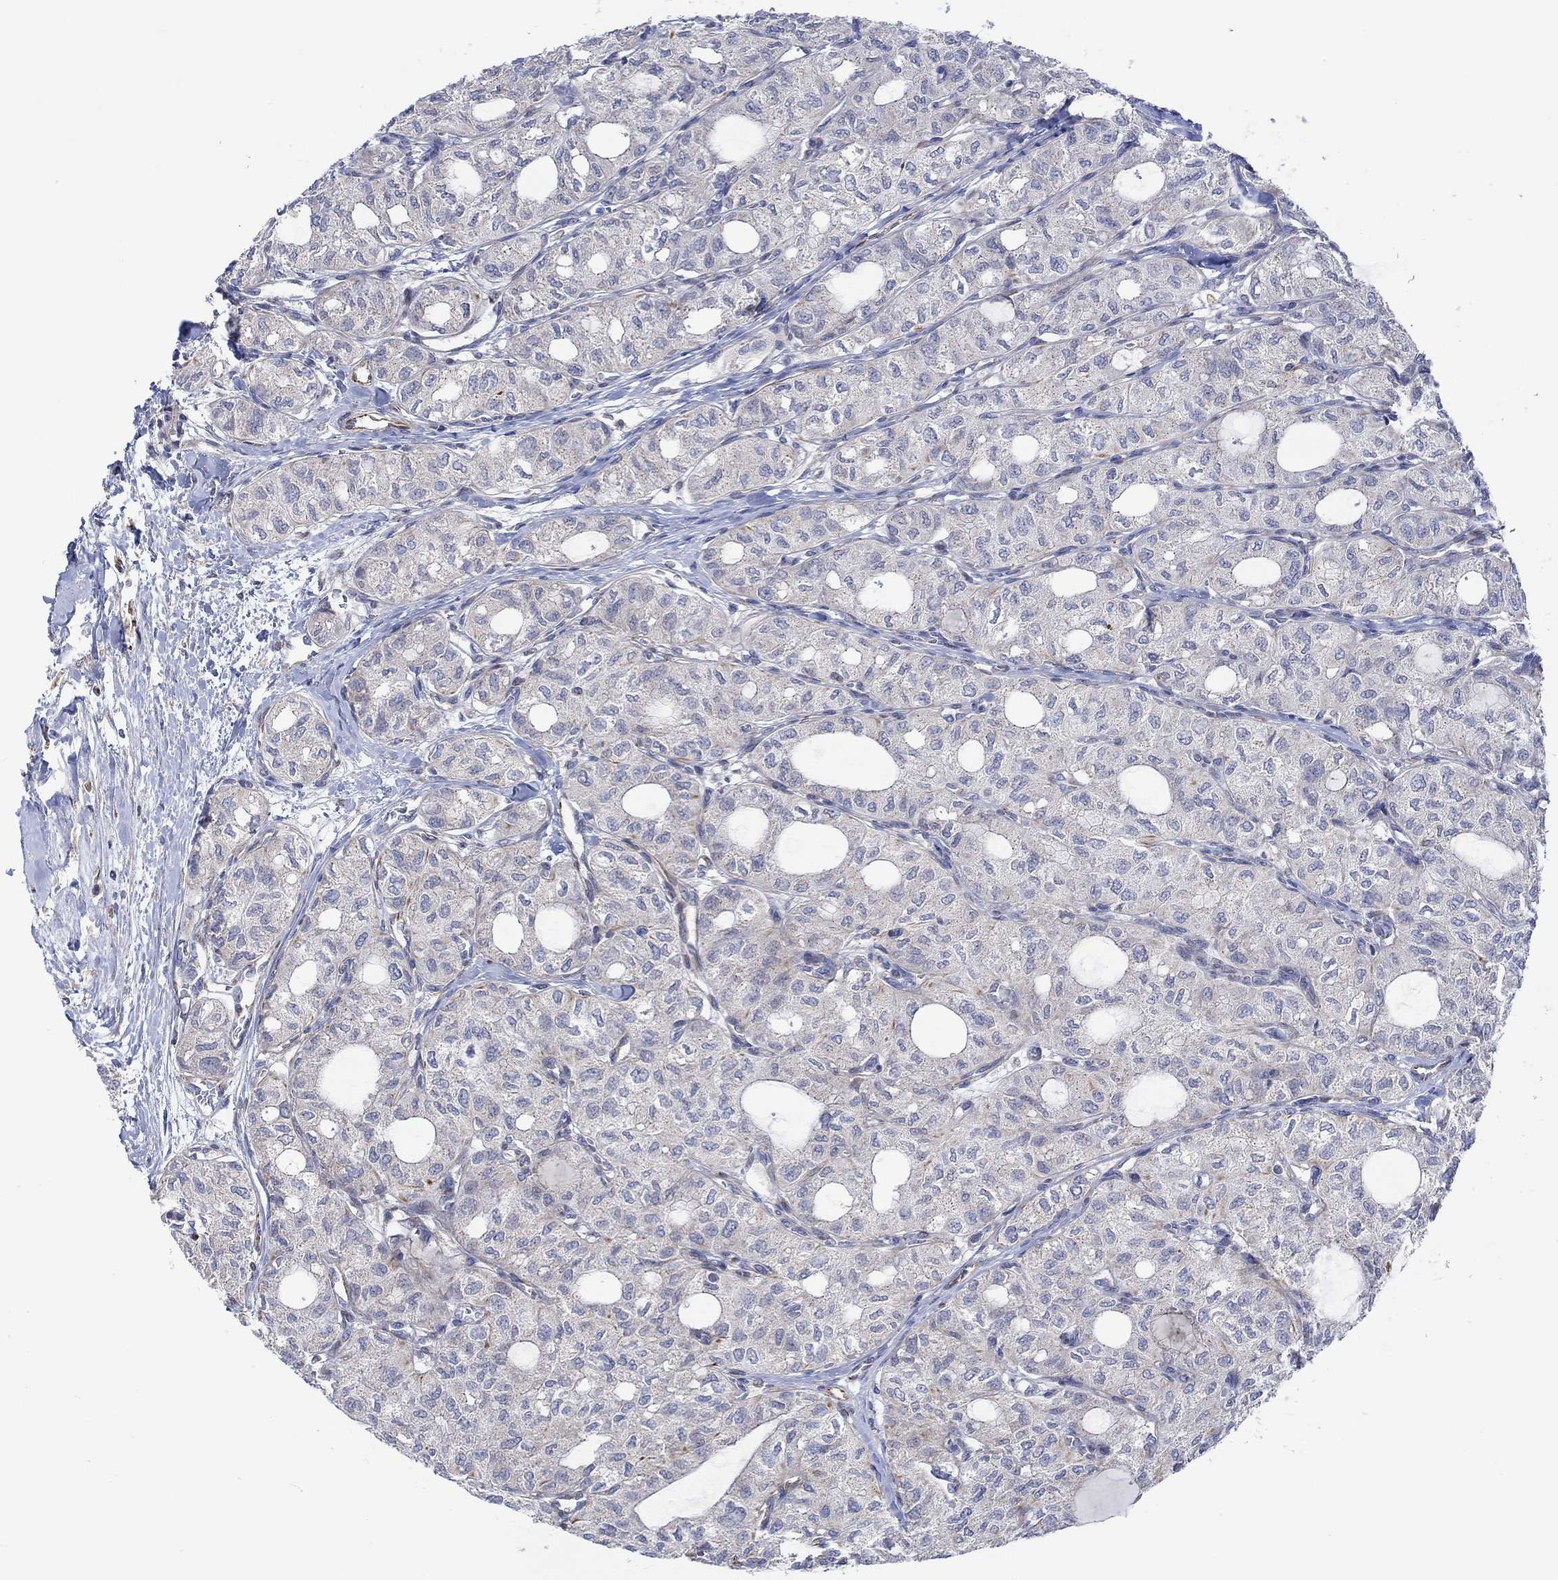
{"staining": {"intensity": "negative", "quantity": "none", "location": "none"}, "tissue": "thyroid cancer", "cell_type": "Tumor cells", "image_type": "cancer", "snomed": [{"axis": "morphology", "description": "Follicular adenoma carcinoma, NOS"}, {"axis": "topography", "description": "Thyroid gland"}], "caption": "A photomicrograph of thyroid cancer stained for a protein shows no brown staining in tumor cells.", "gene": "CAMK1D", "patient": {"sex": "male", "age": 75}}